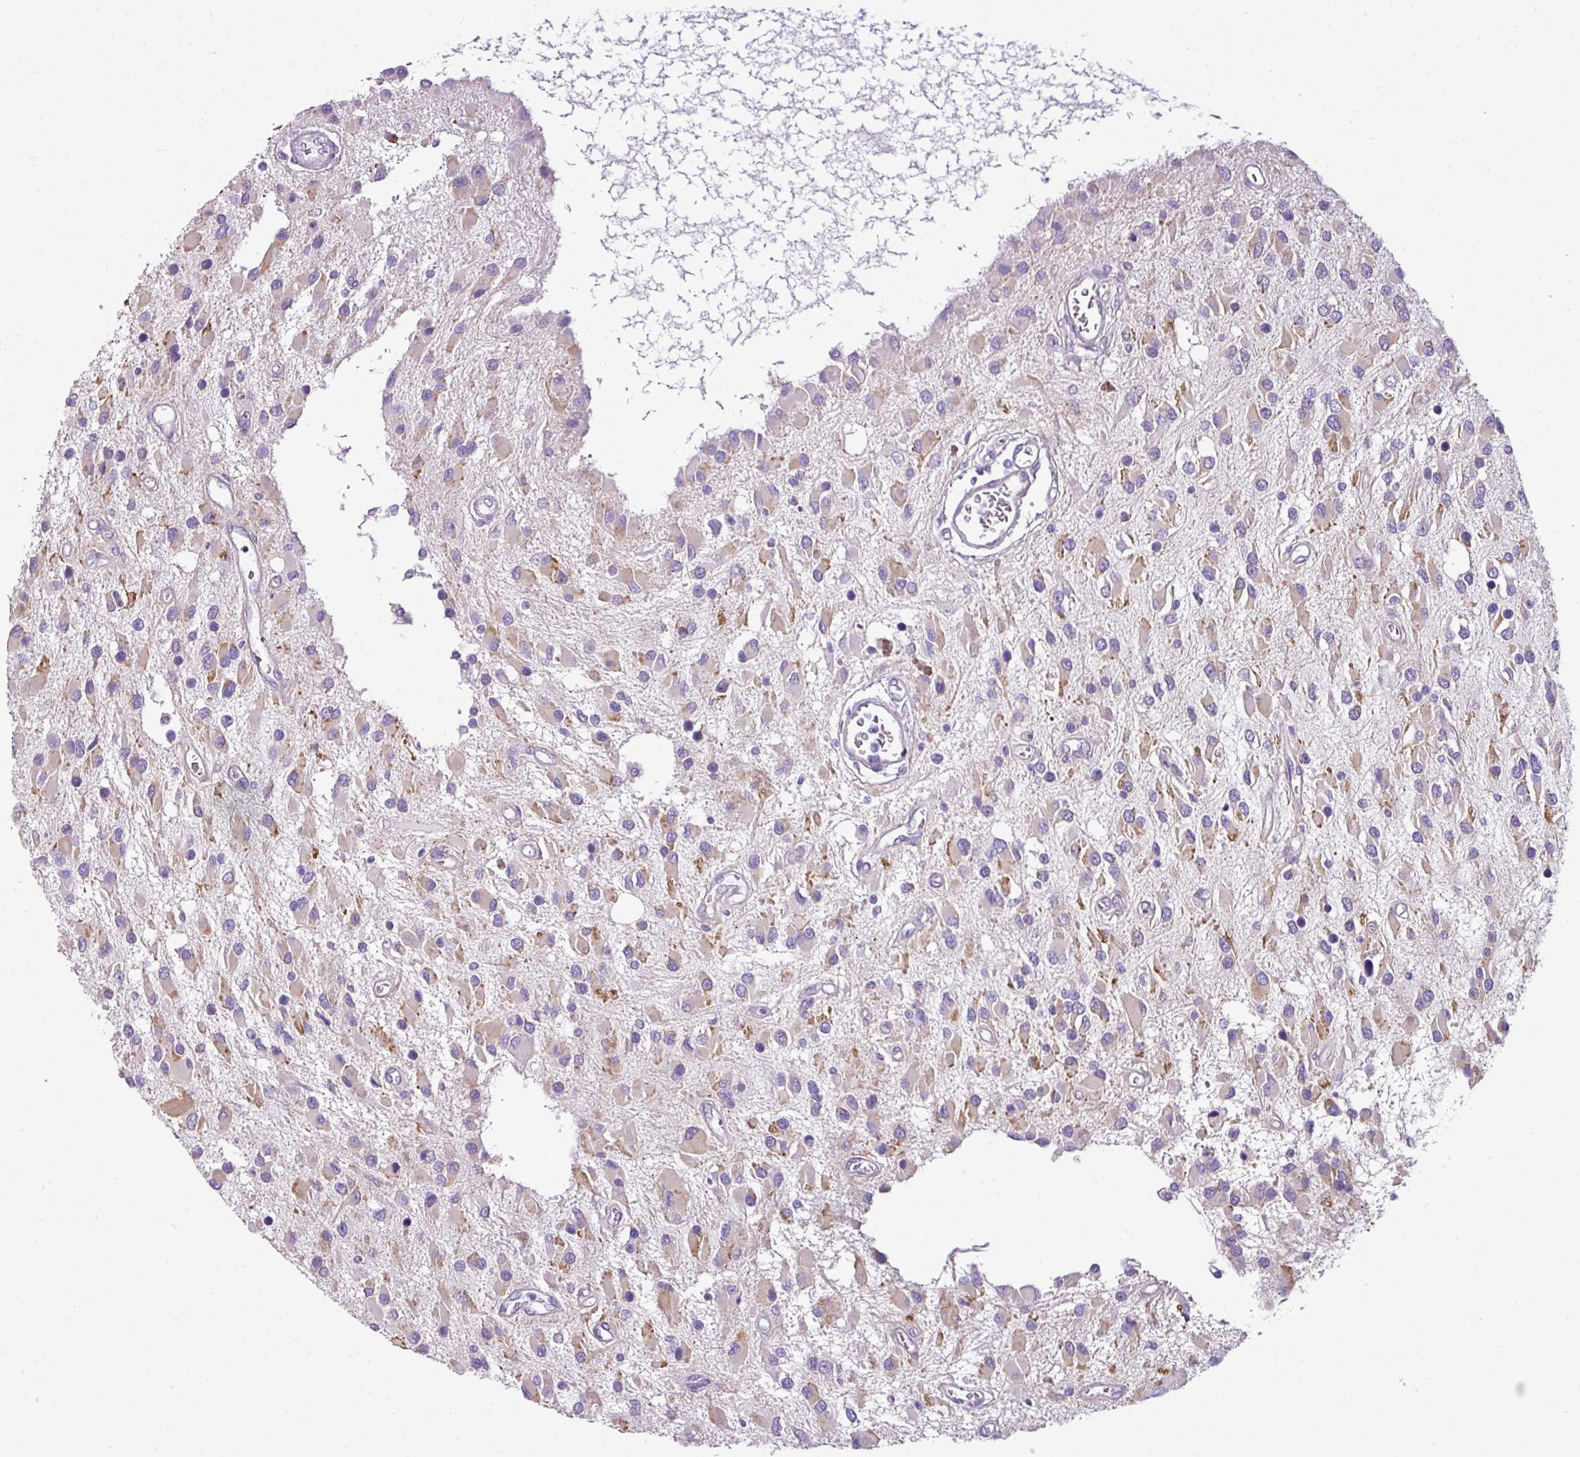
{"staining": {"intensity": "weak", "quantity": "<25%", "location": "cytoplasmic/membranous"}, "tissue": "glioma", "cell_type": "Tumor cells", "image_type": "cancer", "snomed": [{"axis": "morphology", "description": "Glioma, malignant, High grade"}, {"axis": "topography", "description": "Brain"}], "caption": "IHC histopathology image of neoplastic tissue: human glioma stained with DAB demonstrates no significant protein staining in tumor cells. (Stains: DAB (3,3'-diaminobenzidine) immunohistochemistry (IHC) with hematoxylin counter stain, Microscopy: brightfield microscopy at high magnification).", "gene": "TMEM178B", "patient": {"sex": "male", "age": 53}}